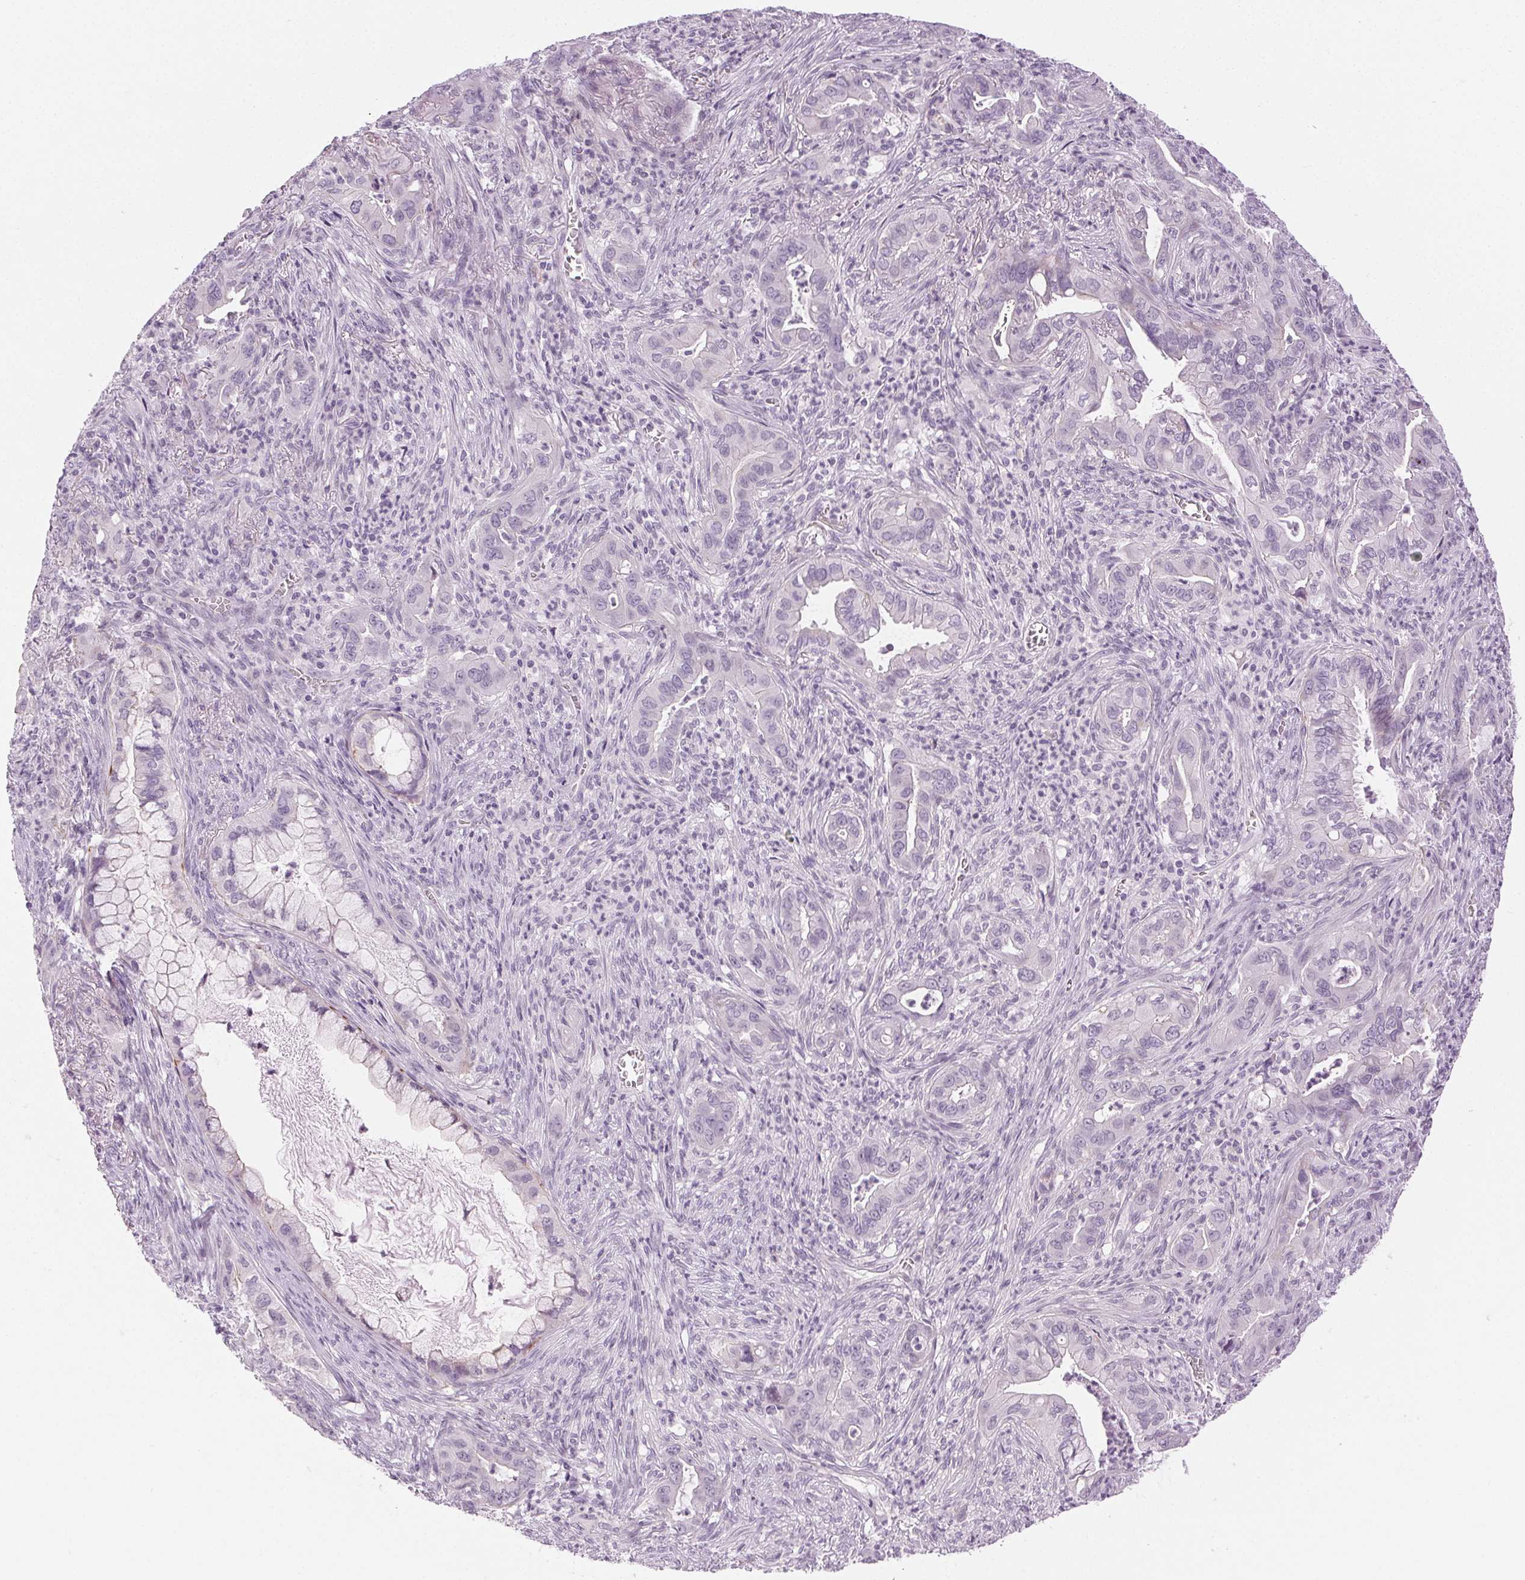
{"staining": {"intensity": "negative", "quantity": "none", "location": "none"}, "tissue": "lung cancer", "cell_type": "Tumor cells", "image_type": "cancer", "snomed": [{"axis": "morphology", "description": "Adenocarcinoma, NOS"}, {"axis": "topography", "description": "Lung"}], "caption": "The histopathology image exhibits no staining of tumor cells in adenocarcinoma (lung). (DAB immunohistochemistry, high magnification).", "gene": "AIF1L", "patient": {"sex": "male", "age": 65}}